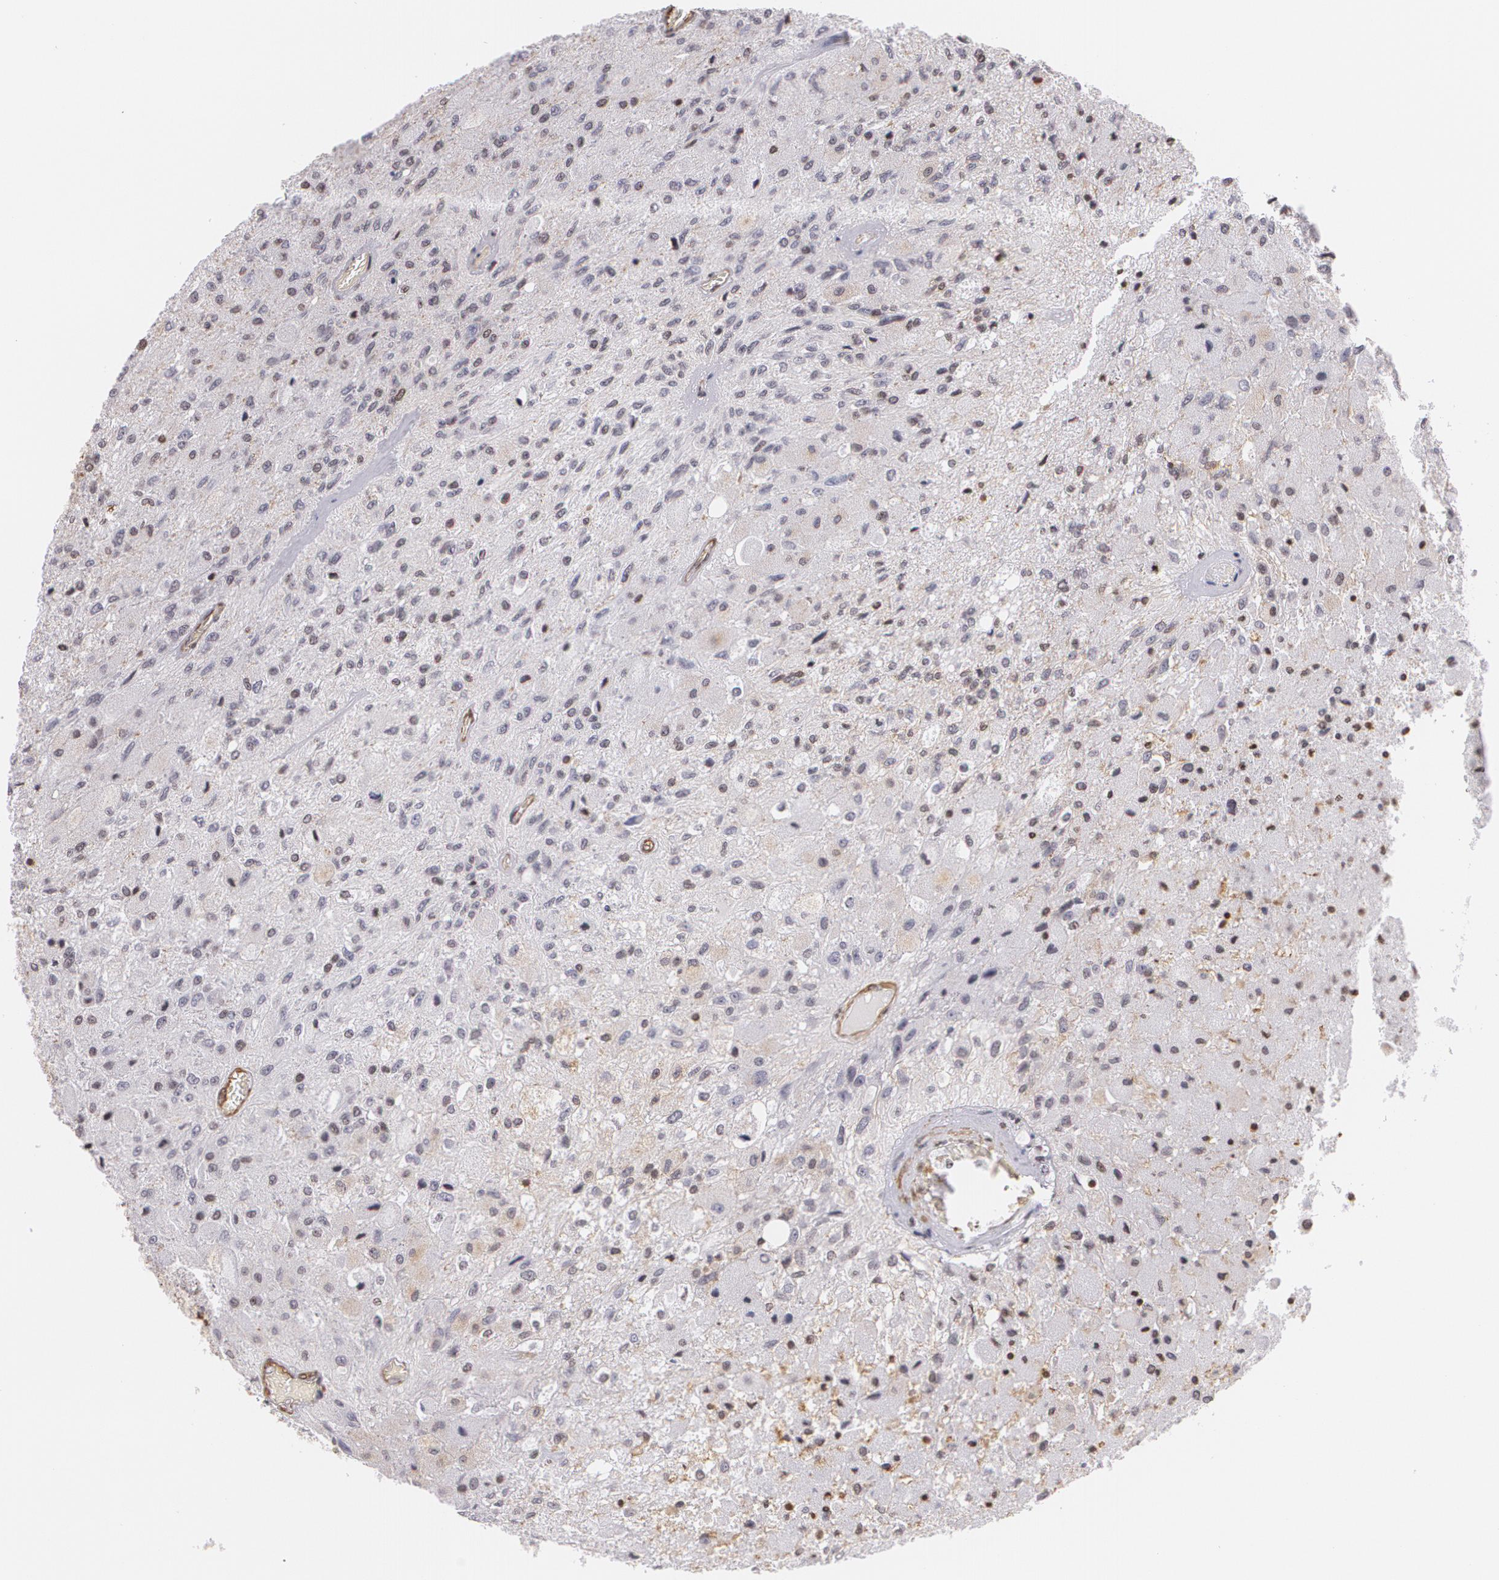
{"staining": {"intensity": "weak", "quantity": "25%-75%", "location": "cytoplasmic/membranous"}, "tissue": "glioma", "cell_type": "Tumor cells", "image_type": "cancer", "snomed": [{"axis": "morphology", "description": "Normal tissue, NOS"}, {"axis": "morphology", "description": "Glioma, malignant, High grade"}, {"axis": "topography", "description": "Cerebral cortex"}], "caption": "Weak cytoplasmic/membranous expression for a protein is present in about 25%-75% of tumor cells of malignant high-grade glioma using IHC.", "gene": "VAMP1", "patient": {"sex": "male", "age": 77}}